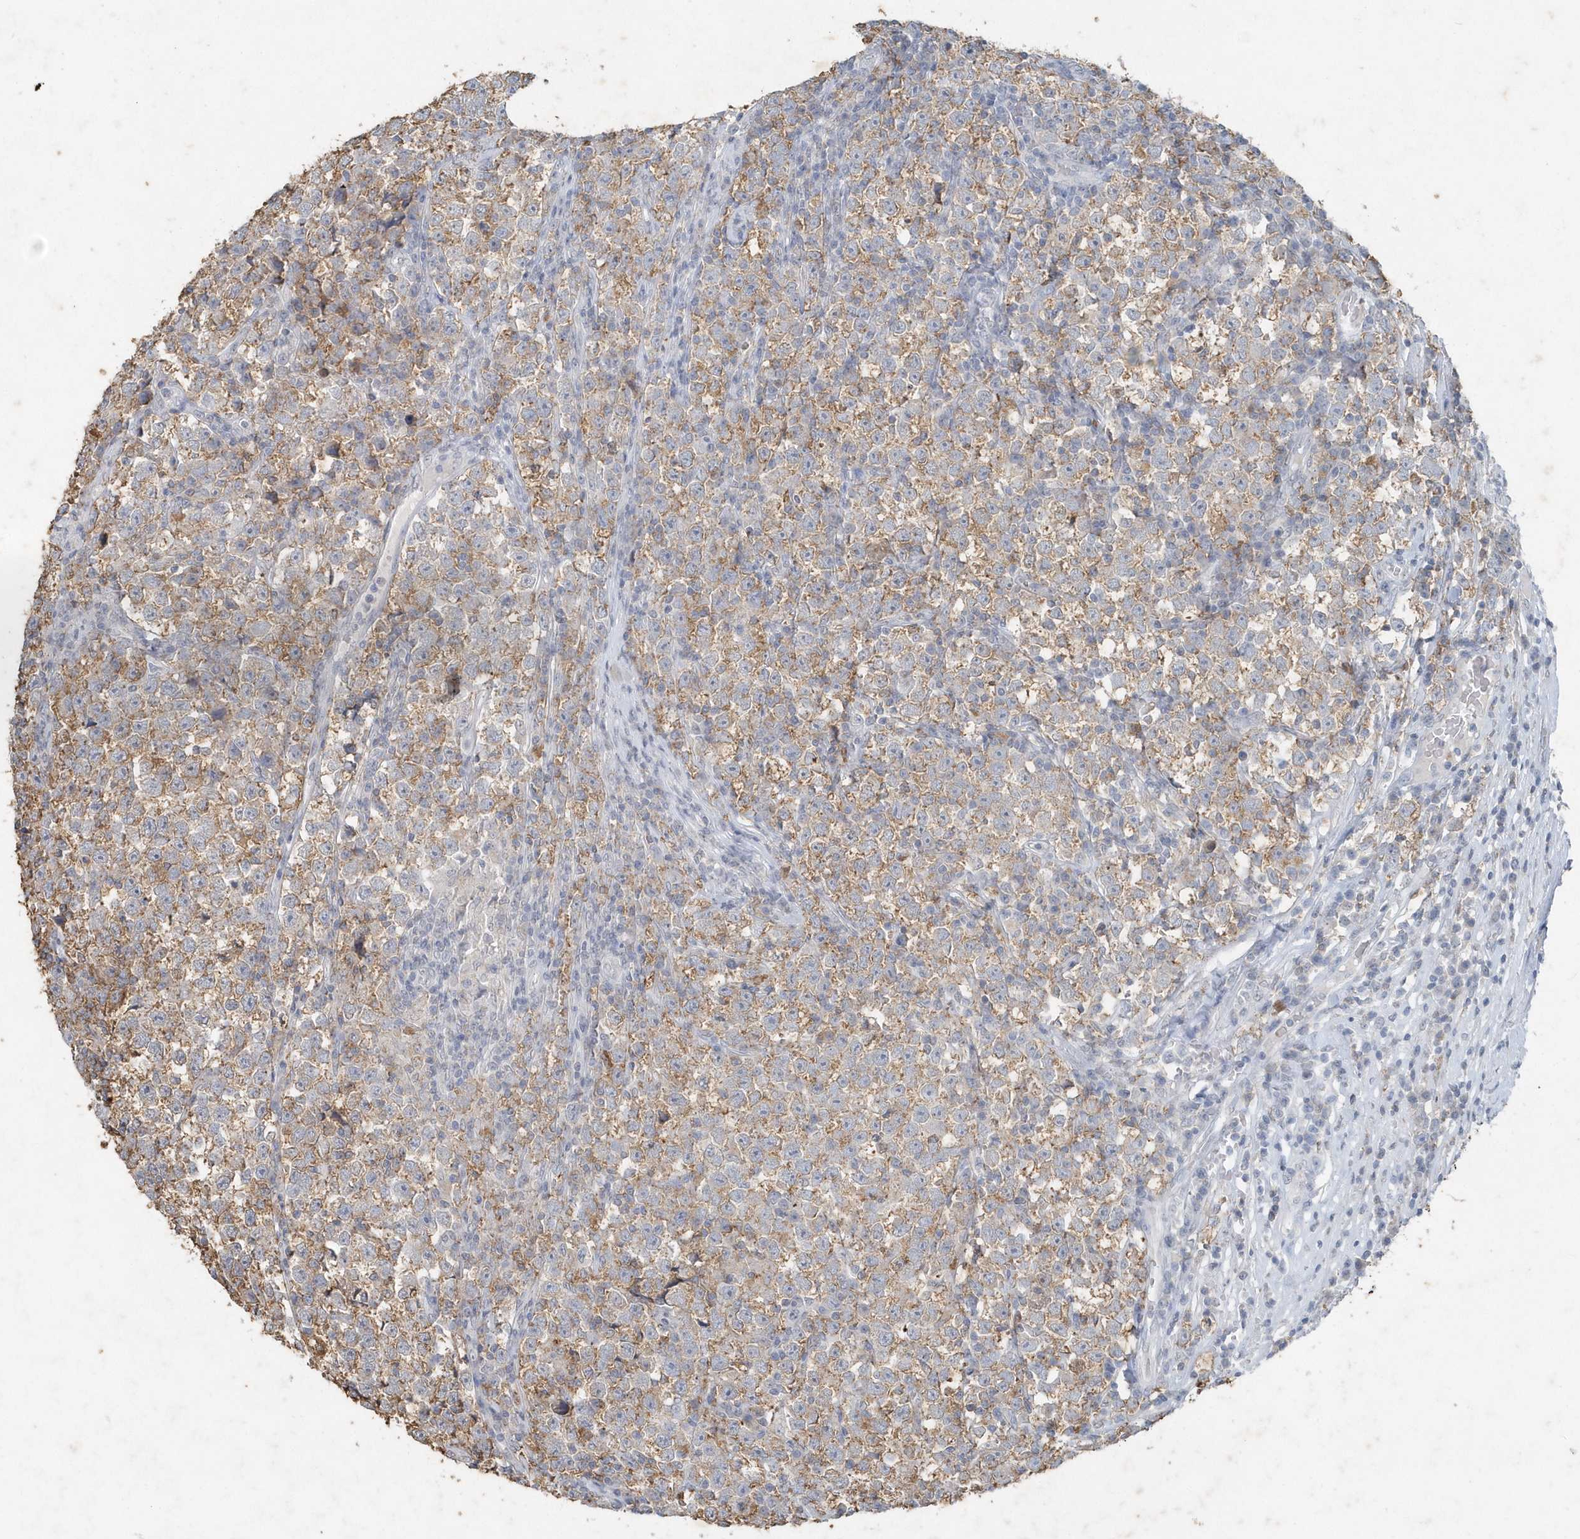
{"staining": {"intensity": "moderate", "quantity": "25%-75%", "location": "cytoplasmic/membranous"}, "tissue": "testis cancer", "cell_type": "Tumor cells", "image_type": "cancer", "snomed": [{"axis": "morphology", "description": "Normal tissue, NOS"}, {"axis": "morphology", "description": "Seminoma, NOS"}, {"axis": "topography", "description": "Testis"}], "caption": "Protein analysis of testis cancer tissue reveals moderate cytoplasmic/membranous staining in about 25%-75% of tumor cells.", "gene": "PDCD1", "patient": {"sex": "male", "age": 43}}